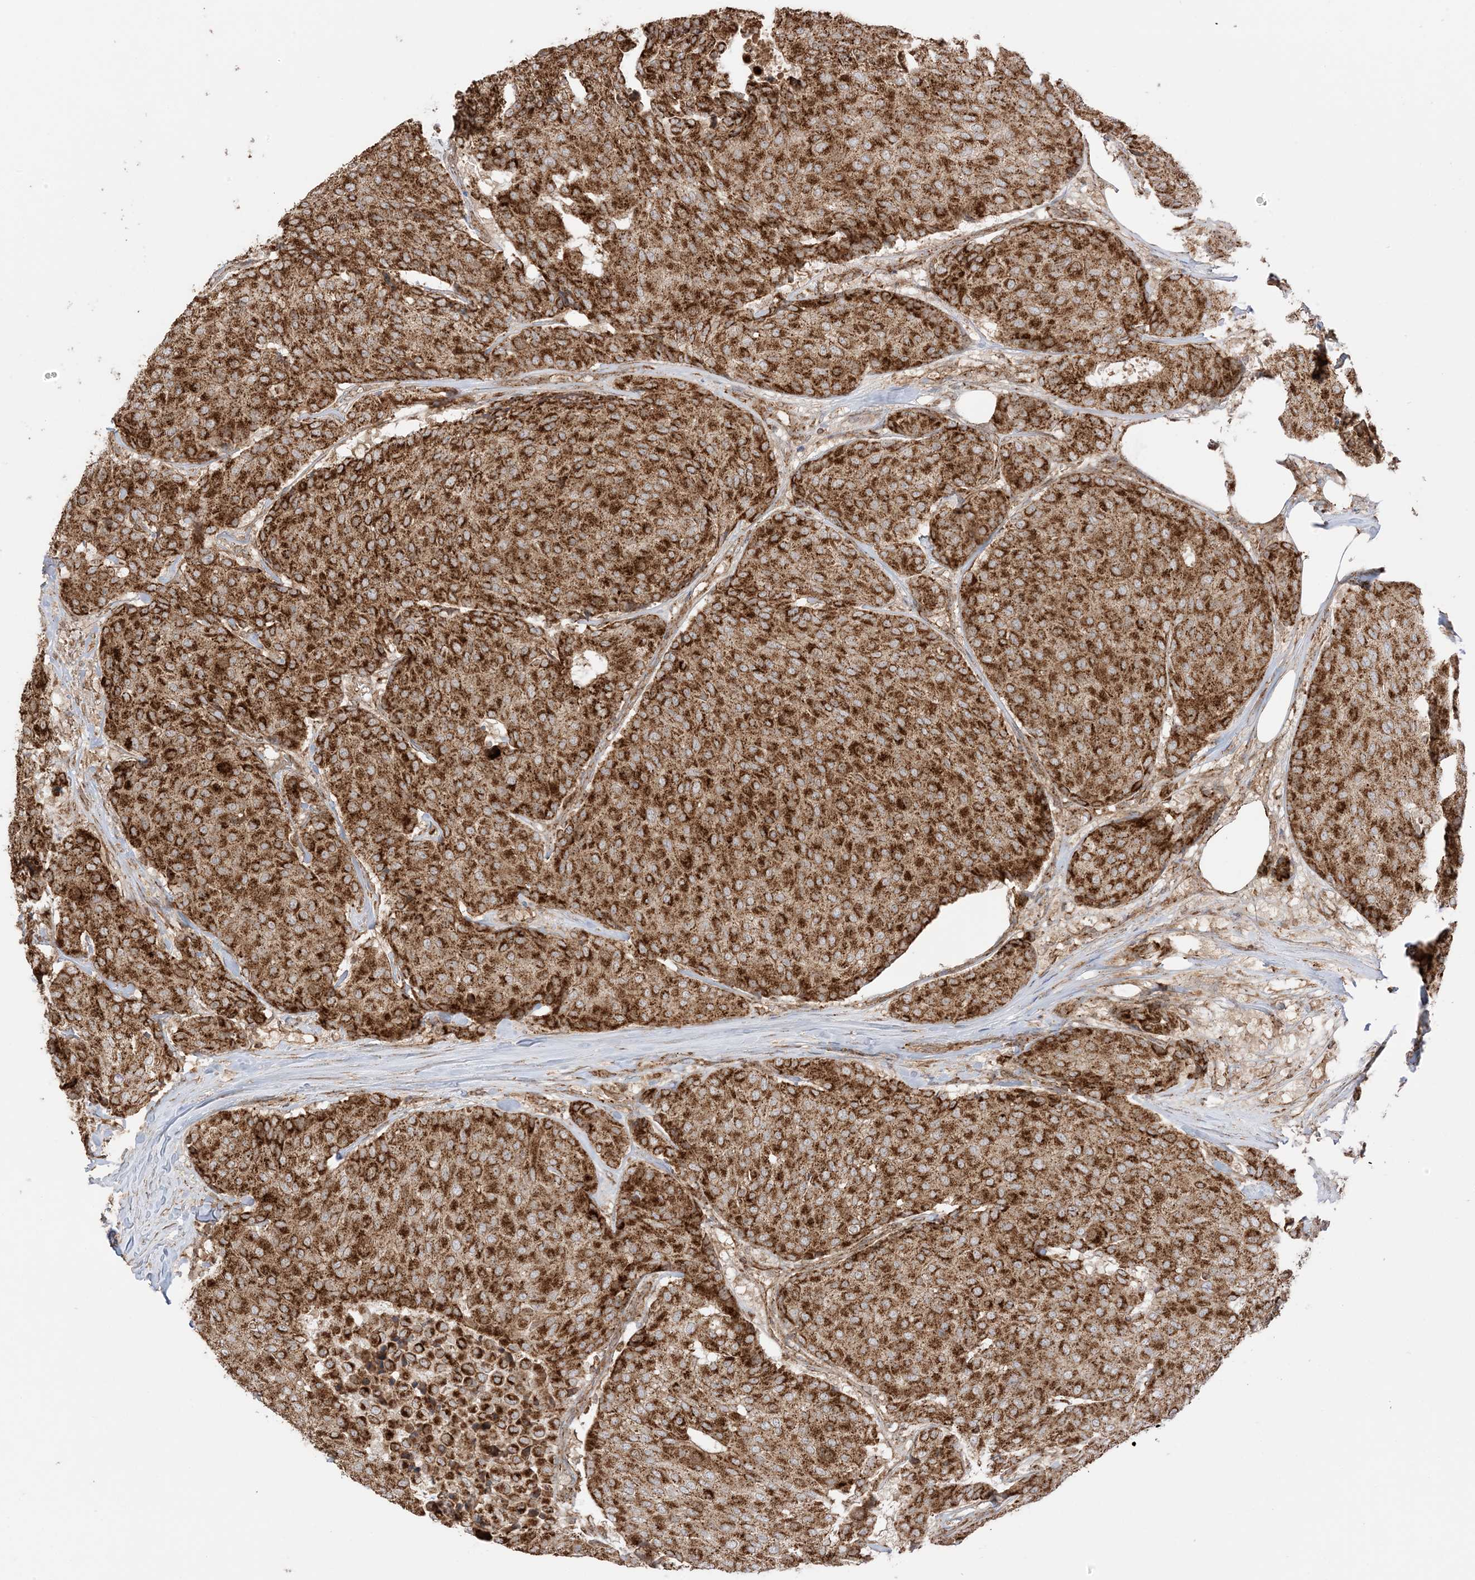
{"staining": {"intensity": "strong", "quantity": ">75%", "location": "cytoplasmic/membranous"}, "tissue": "breast cancer", "cell_type": "Tumor cells", "image_type": "cancer", "snomed": [{"axis": "morphology", "description": "Duct carcinoma"}, {"axis": "topography", "description": "Breast"}], "caption": "IHC photomicrograph of breast intraductal carcinoma stained for a protein (brown), which demonstrates high levels of strong cytoplasmic/membranous expression in approximately >75% of tumor cells.", "gene": "N4BP3", "patient": {"sex": "female", "age": 75}}